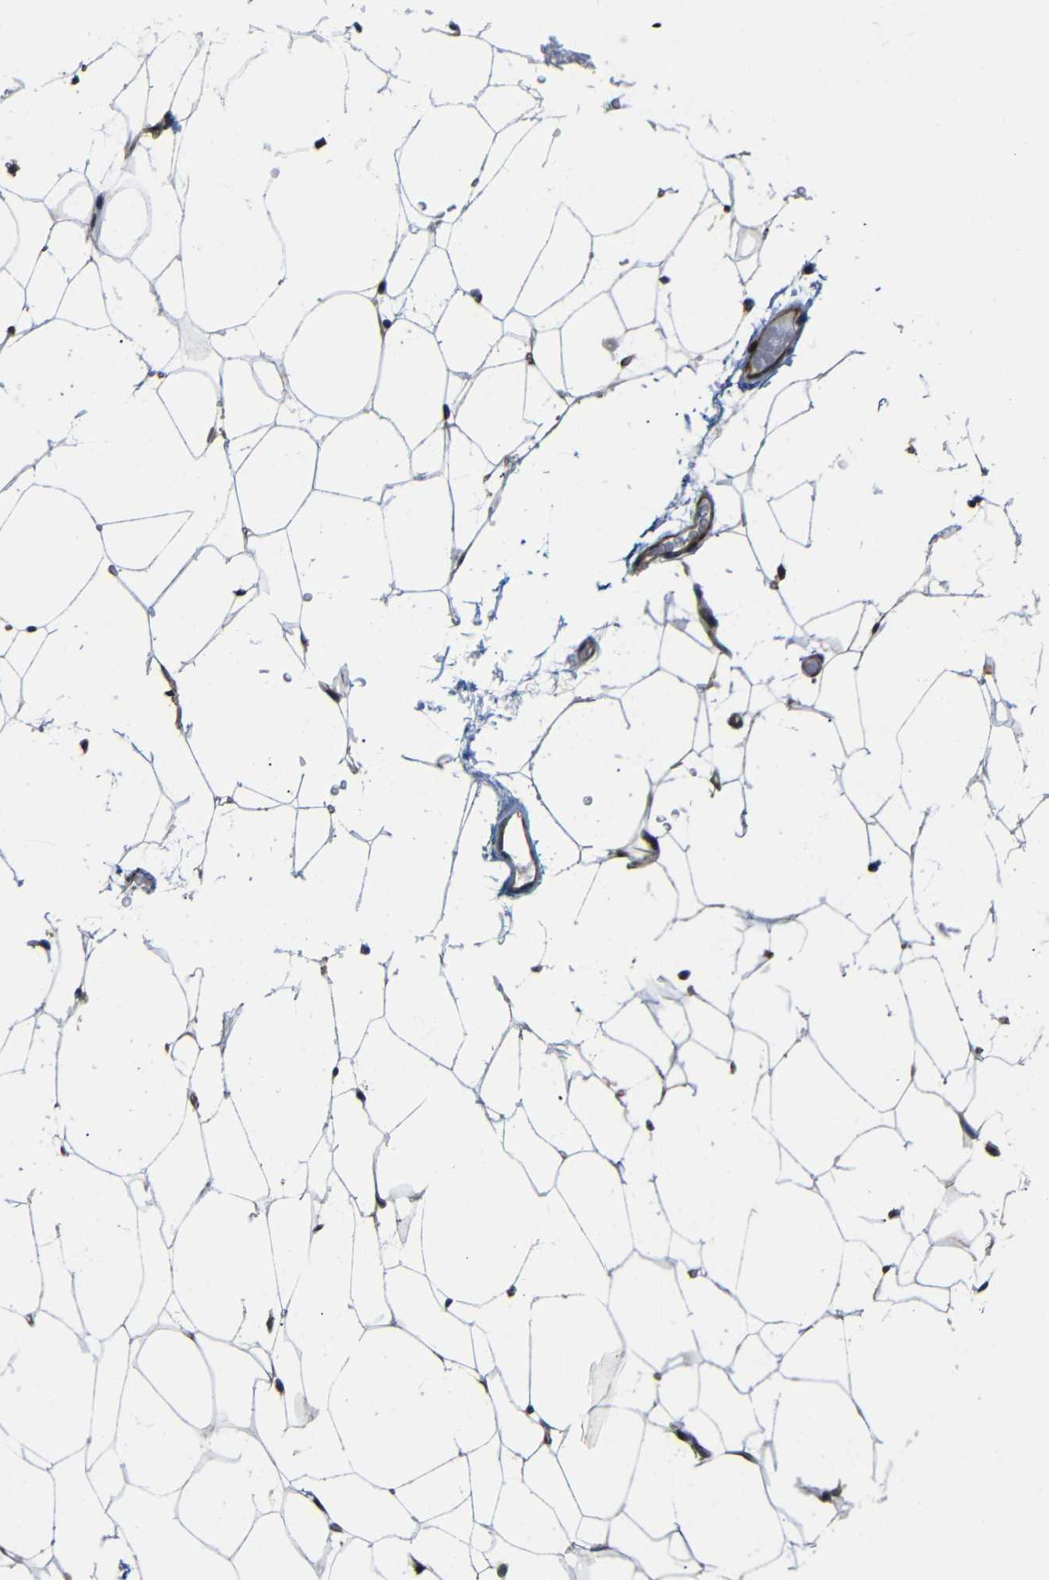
{"staining": {"intensity": "moderate", "quantity": ">75%", "location": "cytoplasmic/membranous"}, "tissue": "adipose tissue", "cell_type": "Adipocytes", "image_type": "normal", "snomed": [{"axis": "morphology", "description": "Normal tissue, NOS"}, {"axis": "topography", "description": "Breast"}, {"axis": "topography", "description": "Soft tissue"}], "caption": "Immunohistochemistry (IHC) photomicrograph of unremarkable human adipose tissue stained for a protein (brown), which displays medium levels of moderate cytoplasmic/membranous staining in approximately >75% of adipocytes.", "gene": "P3H2", "patient": {"sex": "female", "age": 75}}